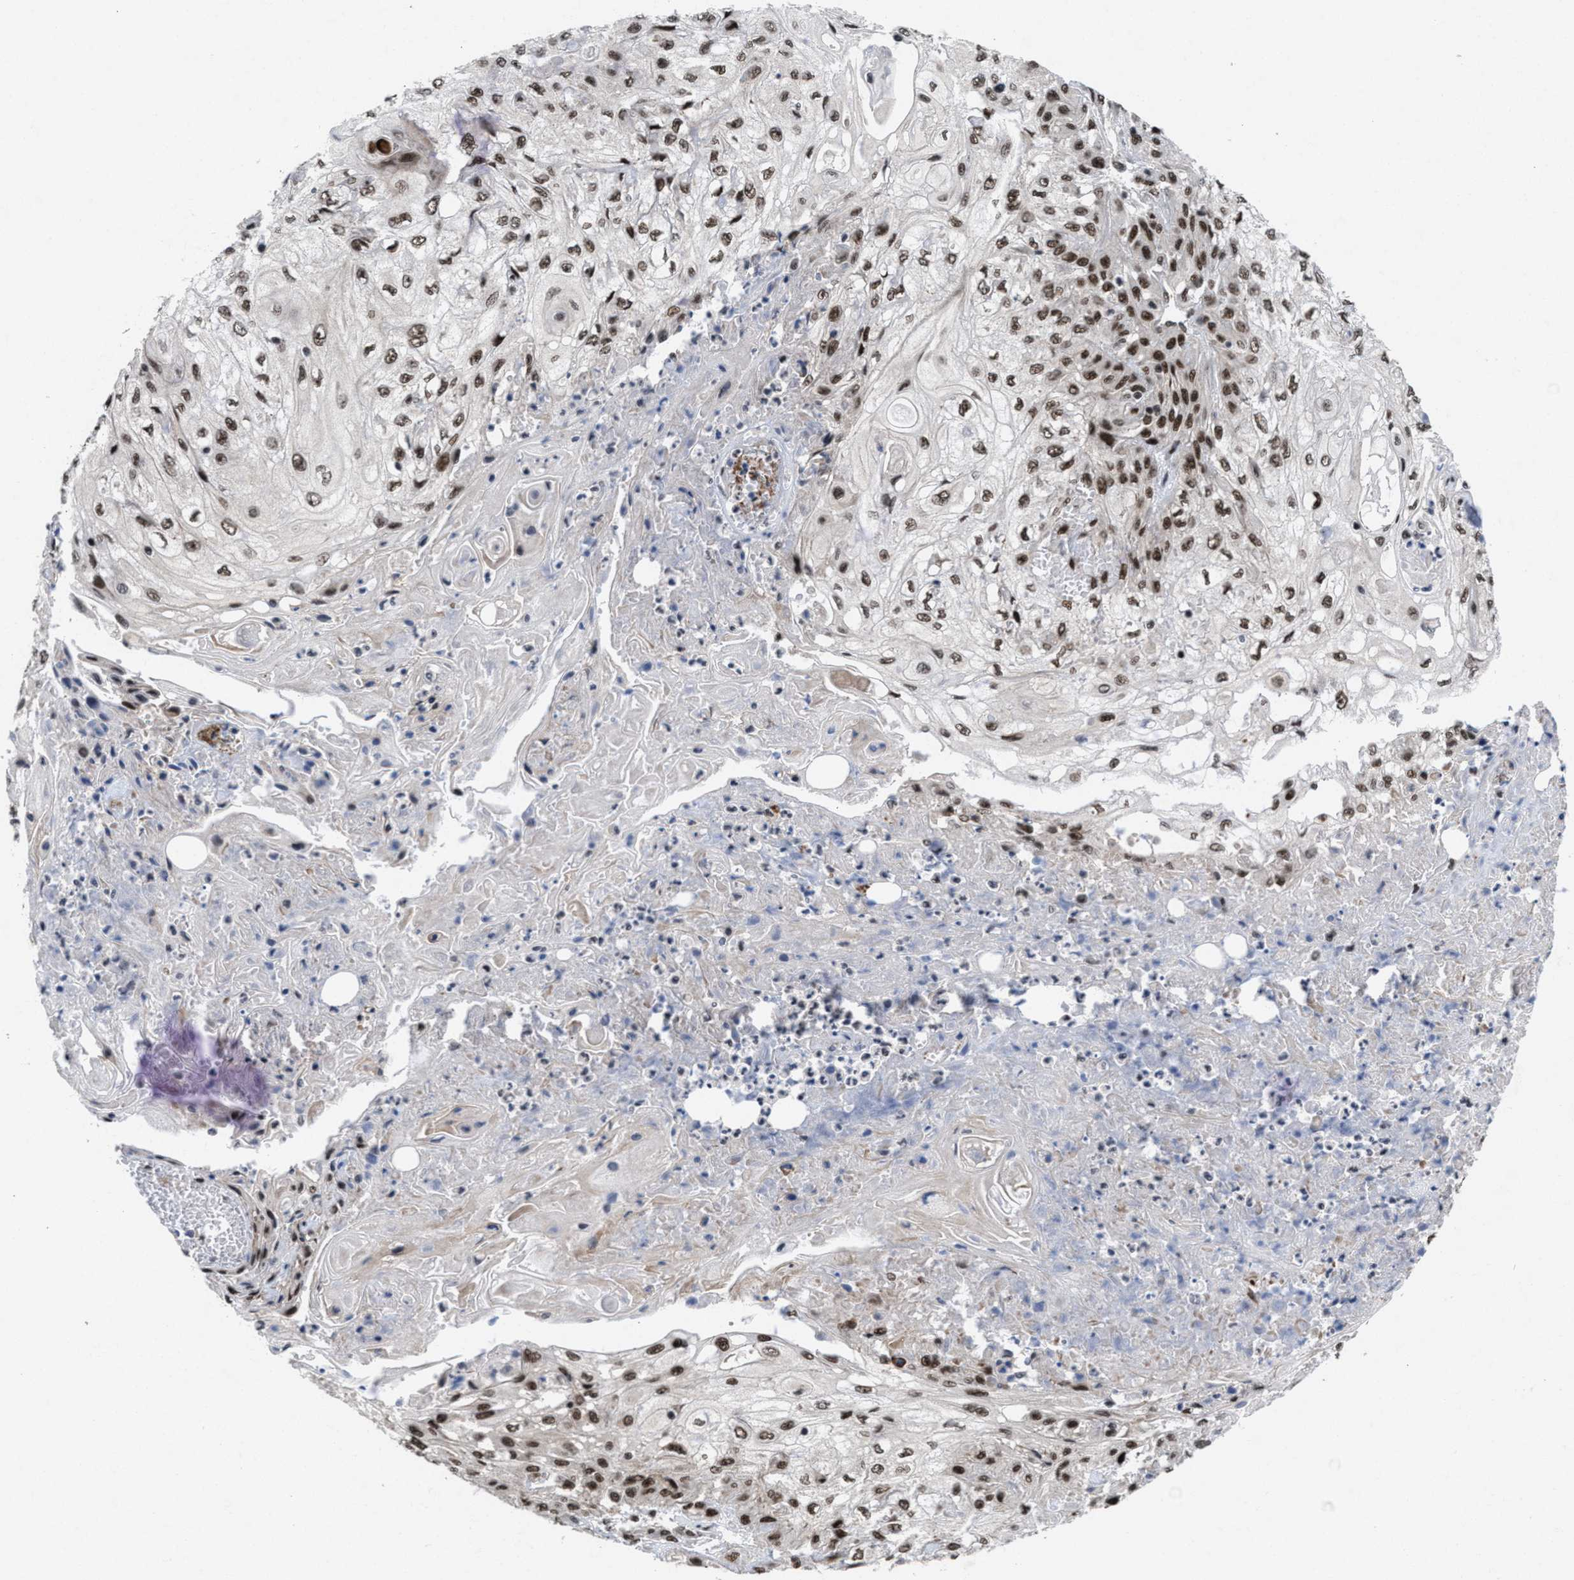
{"staining": {"intensity": "moderate", "quantity": ">75%", "location": "nuclear"}, "tissue": "skin cancer", "cell_type": "Tumor cells", "image_type": "cancer", "snomed": [{"axis": "morphology", "description": "Squamous cell carcinoma, NOS"}, {"axis": "morphology", "description": "Squamous cell carcinoma, metastatic, NOS"}, {"axis": "topography", "description": "Skin"}, {"axis": "topography", "description": "Lymph node"}], "caption": "A histopathology image of human metastatic squamous cell carcinoma (skin) stained for a protein displays moderate nuclear brown staining in tumor cells. Nuclei are stained in blue.", "gene": "WIZ", "patient": {"sex": "male", "age": 75}}